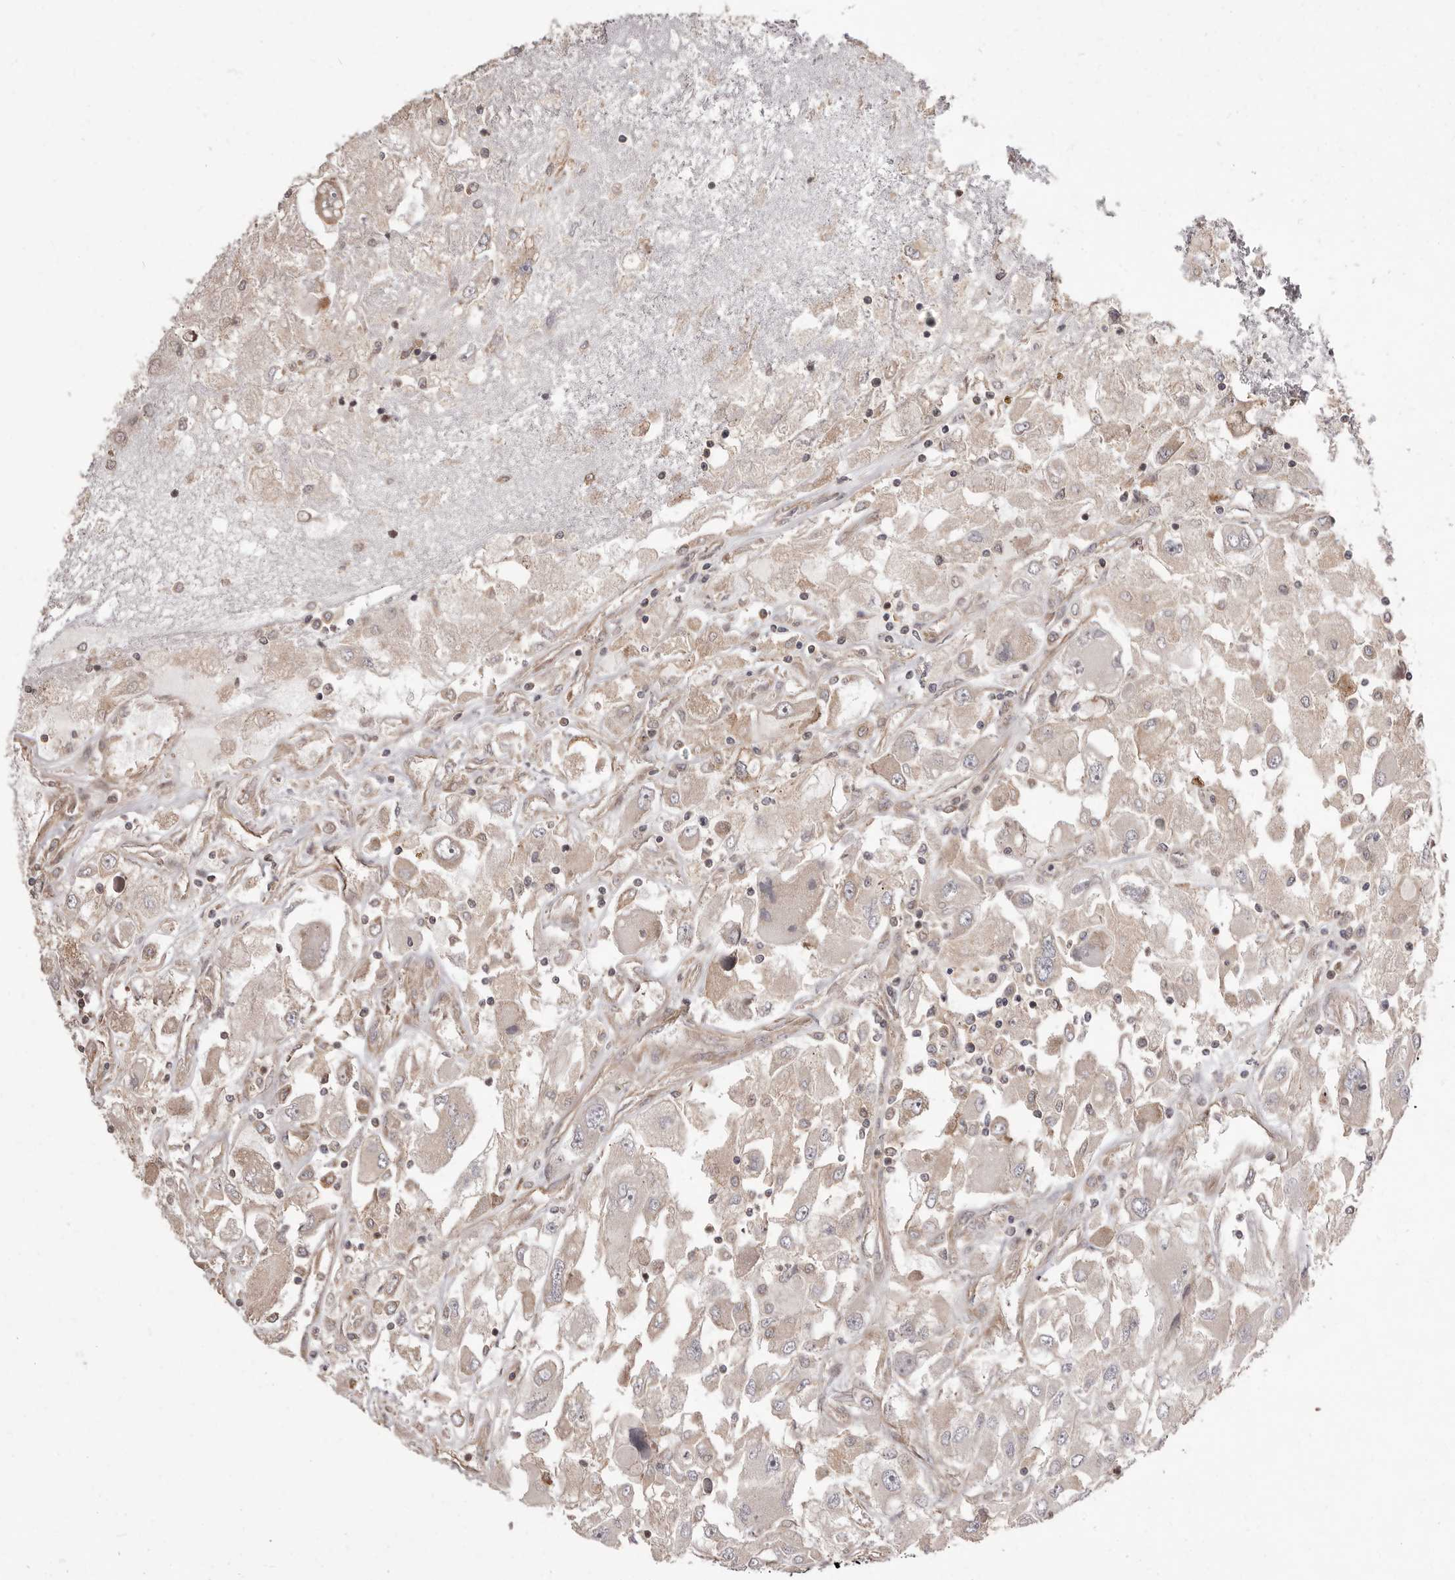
{"staining": {"intensity": "weak", "quantity": "<25%", "location": "cytoplasmic/membranous"}, "tissue": "renal cancer", "cell_type": "Tumor cells", "image_type": "cancer", "snomed": [{"axis": "morphology", "description": "Adenocarcinoma, NOS"}, {"axis": "topography", "description": "Kidney"}], "caption": "Tumor cells show no significant protein positivity in renal cancer.", "gene": "NFKBIA", "patient": {"sex": "female", "age": 52}}